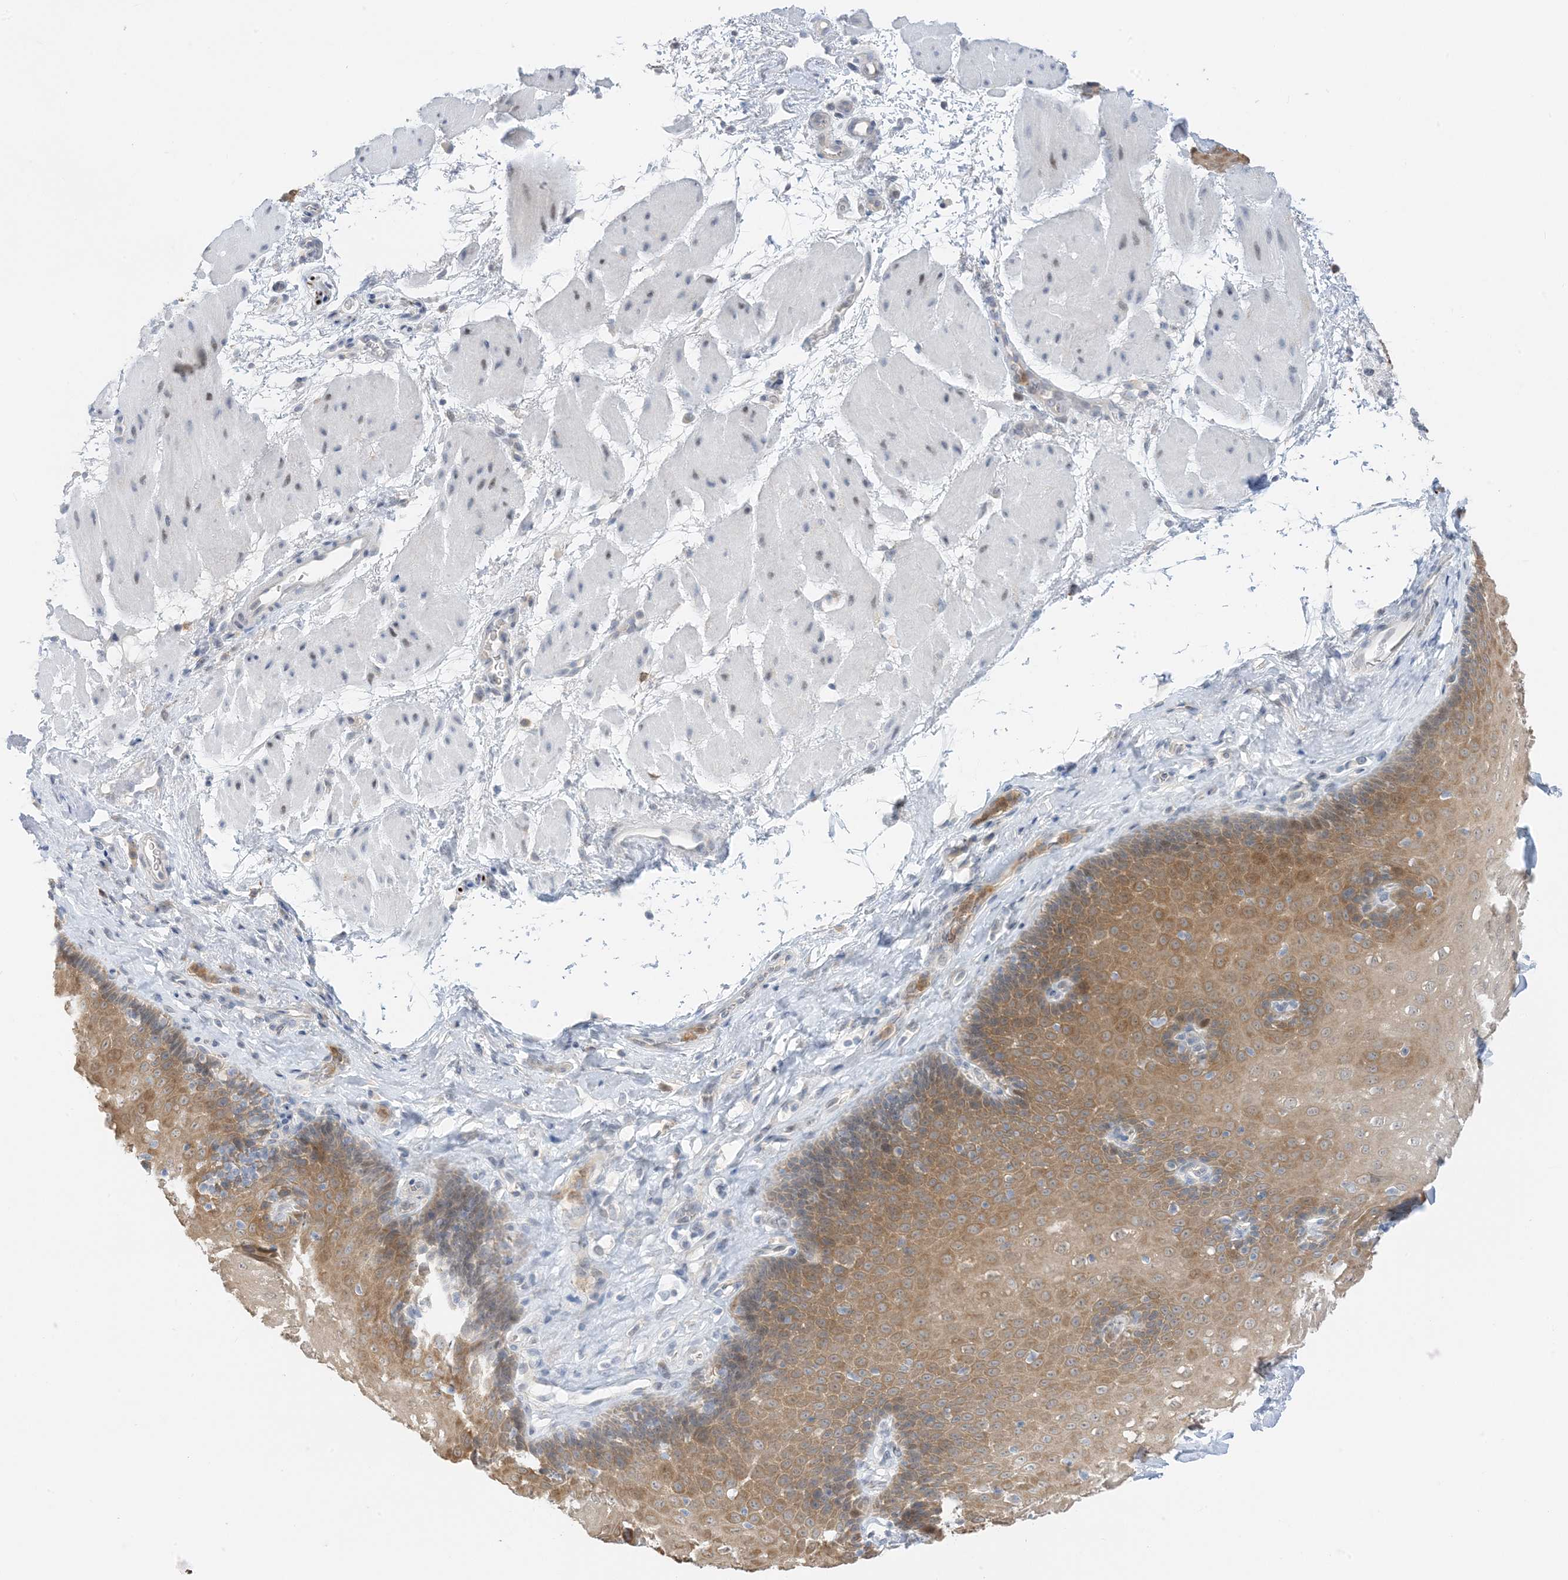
{"staining": {"intensity": "moderate", "quantity": "25%-75%", "location": "cytoplasmic/membranous"}, "tissue": "esophagus", "cell_type": "Squamous epithelial cells", "image_type": "normal", "snomed": [{"axis": "morphology", "description": "Normal tissue, NOS"}, {"axis": "topography", "description": "Esophagus"}], "caption": "Normal esophagus demonstrates moderate cytoplasmic/membranous expression in about 25%-75% of squamous epithelial cells.", "gene": "KIFBP", "patient": {"sex": "female", "age": 66}}